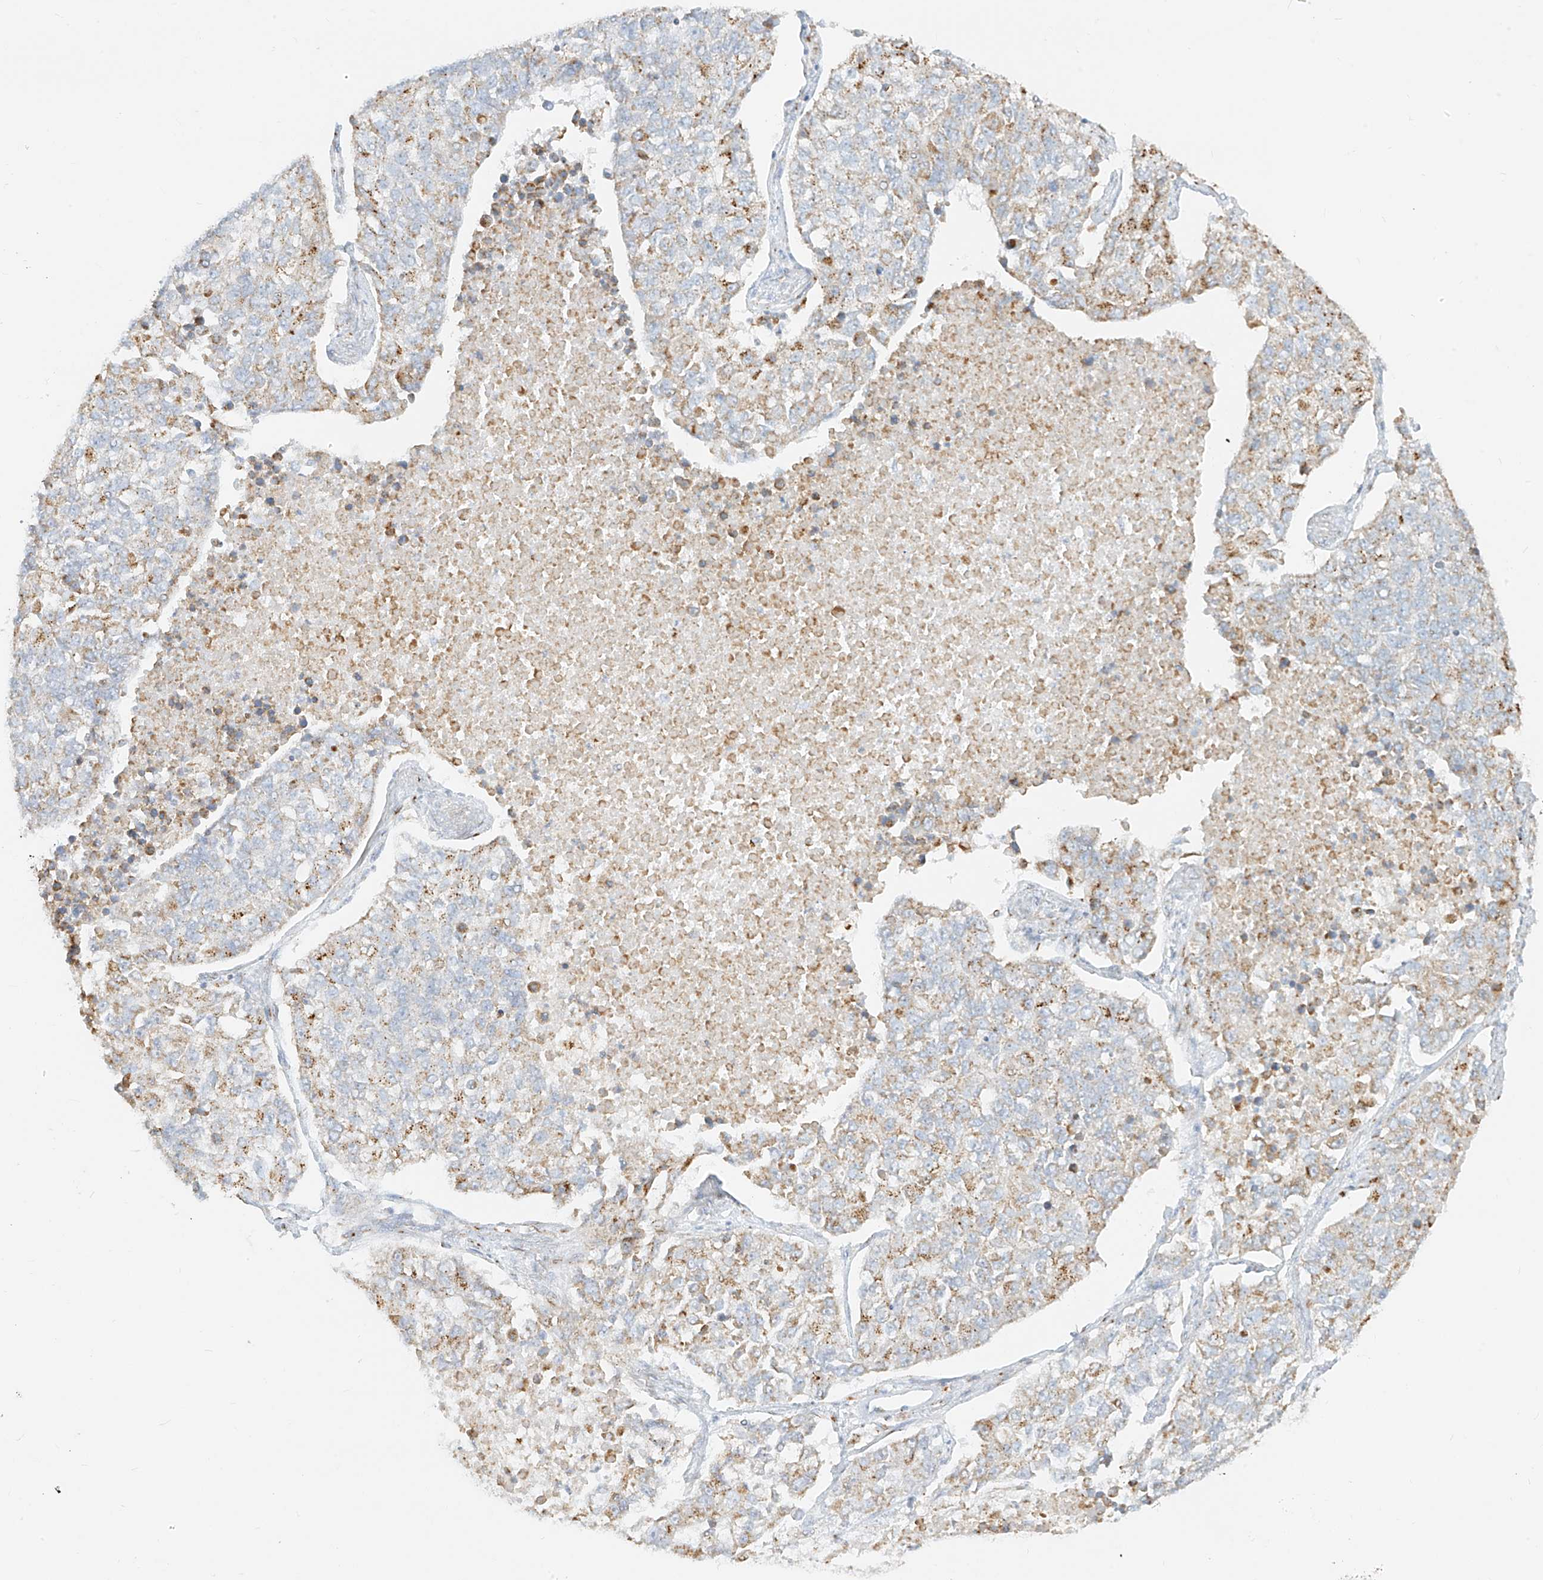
{"staining": {"intensity": "moderate", "quantity": "<25%", "location": "cytoplasmic/membranous"}, "tissue": "lung cancer", "cell_type": "Tumor cells", "image_type": "cancer", "snomed": [{"axis": "morphology", "description": "Adenocarcinoma, NOS"}, {"axis": "topography", "description": "Lung"}], "caption": "Immunohistochemical staining of human lung adenocarcinoma exhibits moderate cytoplasmic/membranous protein expression in approximately <25% of tumor cells.", "gene": "TMEM87B", "patient": {"sex": "male", "age": 49}}